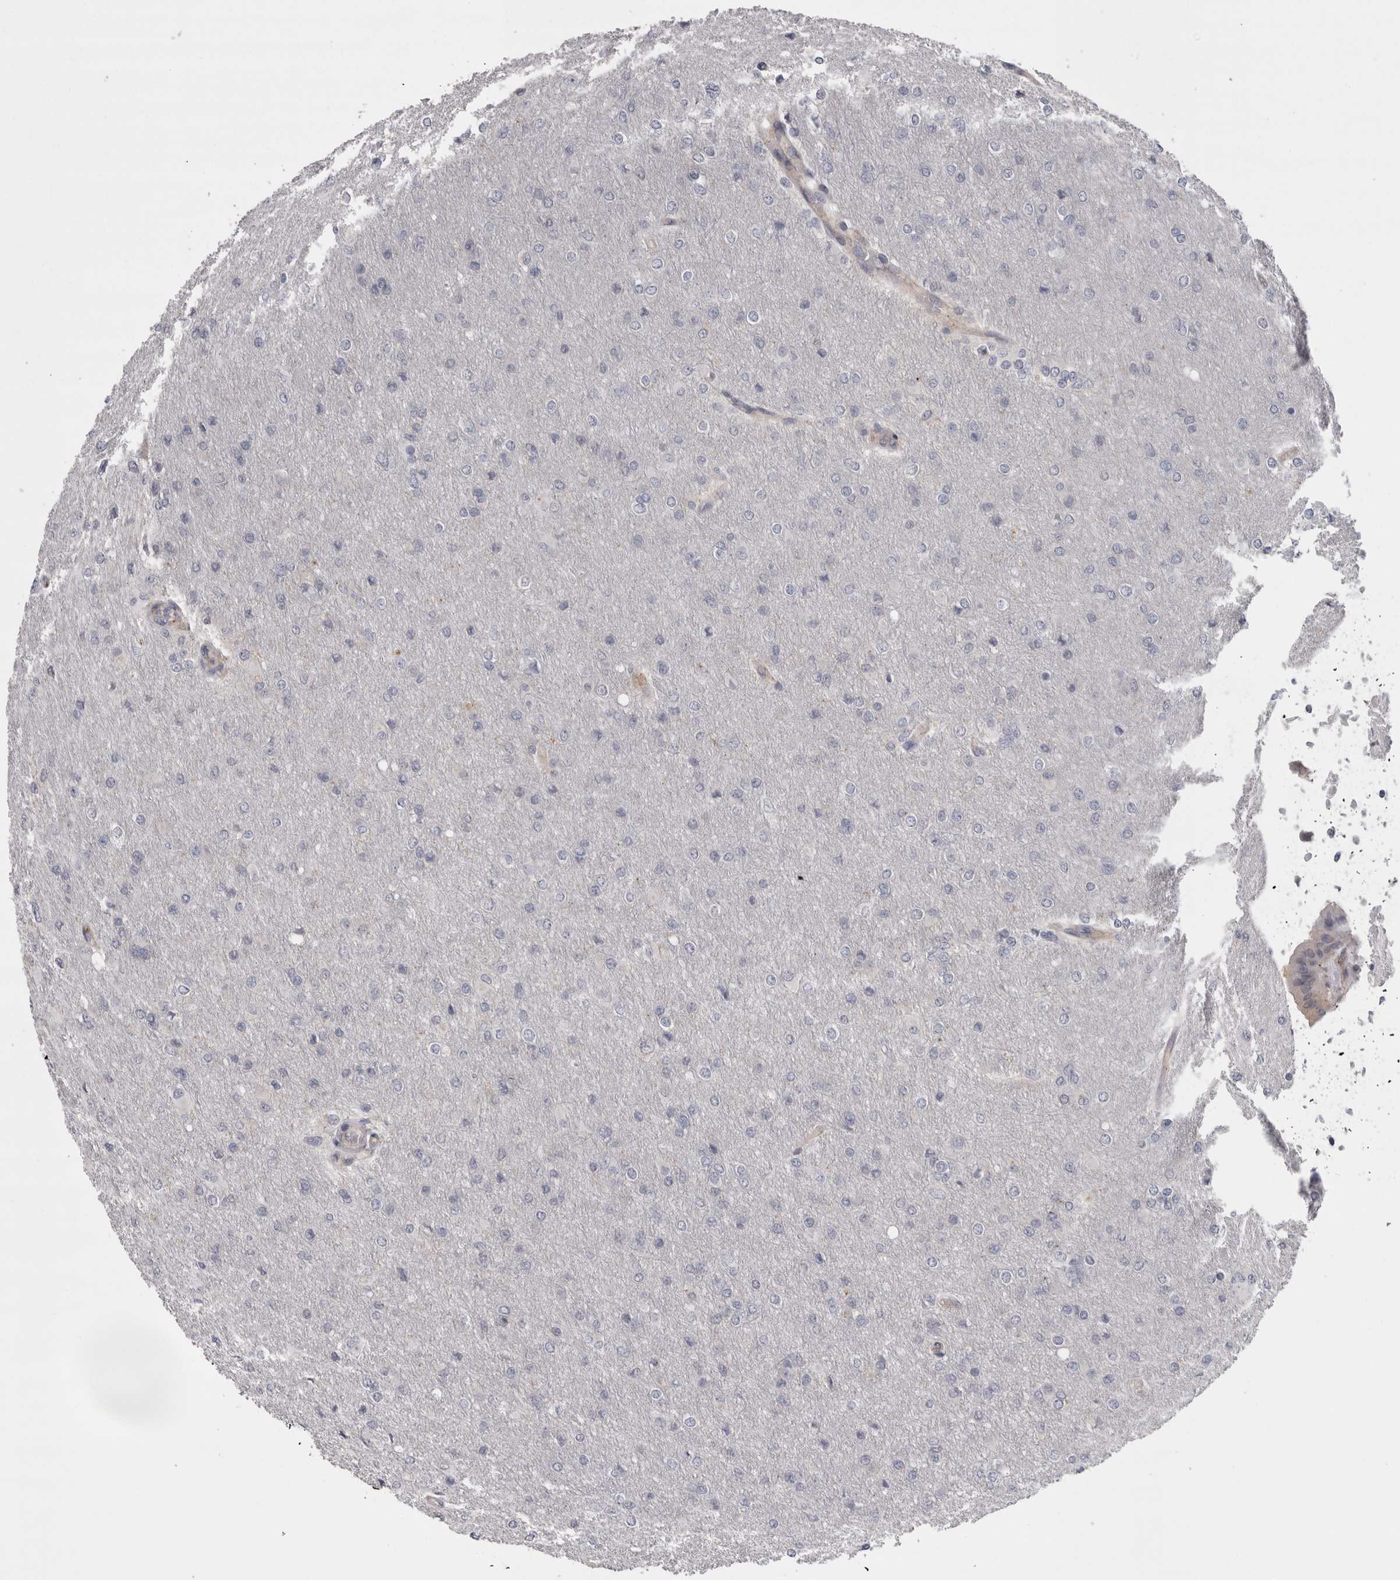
{"staining": {"intensity": "negative", "quantity": "none", "location": "none"}, "tissue": "glioma", "cell_type": "Tumor cells", "image_type": "cancer", "snomed": [{"axis": "morphology", "description": "Glioma, malignant, High grade"}, {"axis": "topography", "description": "Cerebral cortex"}], "caption": "An image of human glioma is negative for staining in tumor cells.", "gene": "LYZL6", "patient": {"sex": "female", "age": 36}}